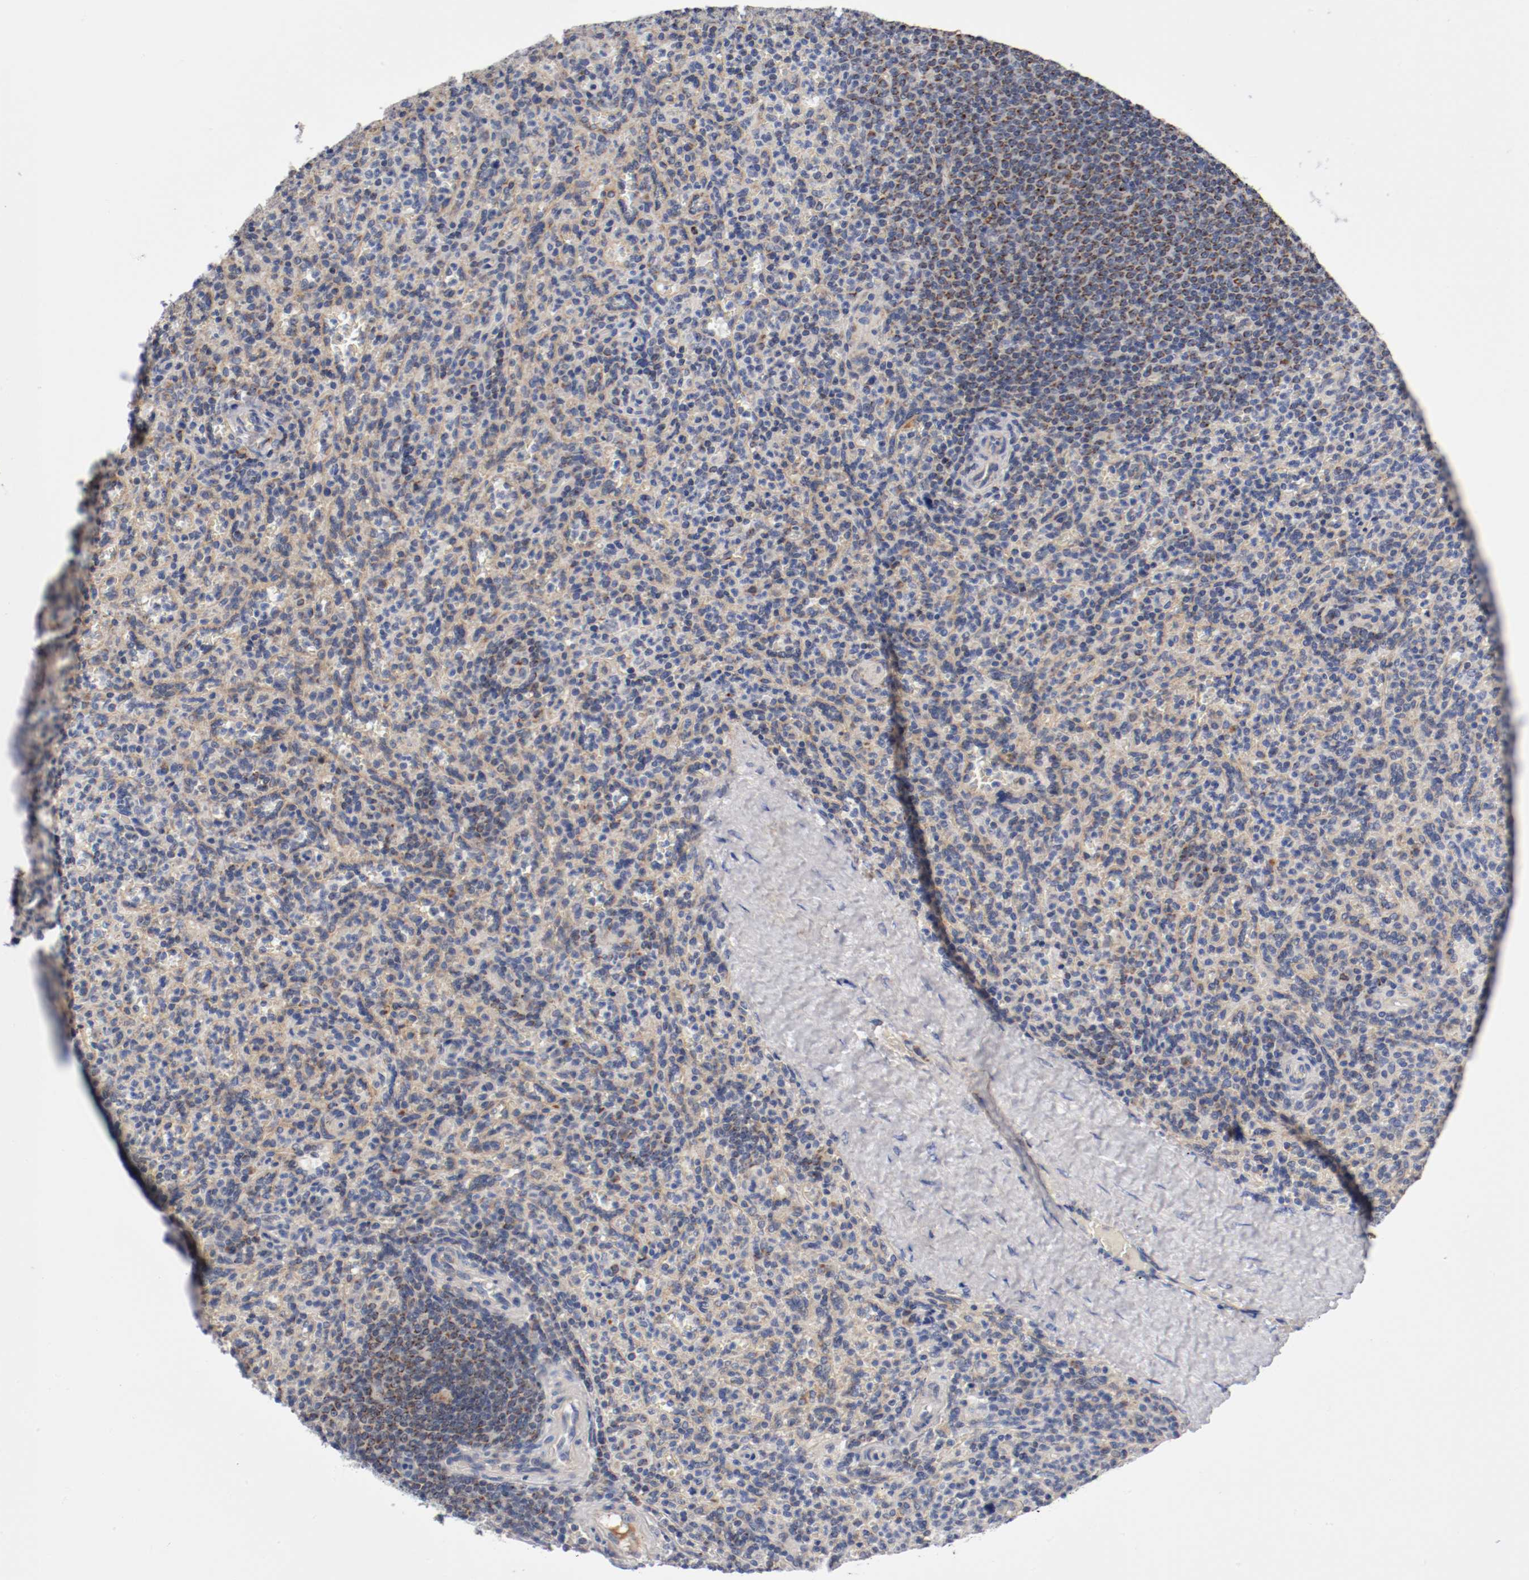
{"staining": {"intensity": "weak", "quantity": "<25%", "location": "cytoplasmic/membranous"}, "tissue": "spleen", "cell_type": "Cells in red pulp", "image_type": "normal", "snomed": [{"axis": "morphology", "description": "Normal tissue, NOS"}, {"axis": "topography", "description": "Spleen"}], "caption": "High magnification brightfield microscopy of normal spleen stained with DAB (3,3'-diaminobenzidine) (brown) and counterstained with hematoxylin (blue): cells in red pulp show no significant positivity.", "gene": "PCSK6", "patient": {"sex": "male", "age": 36}}